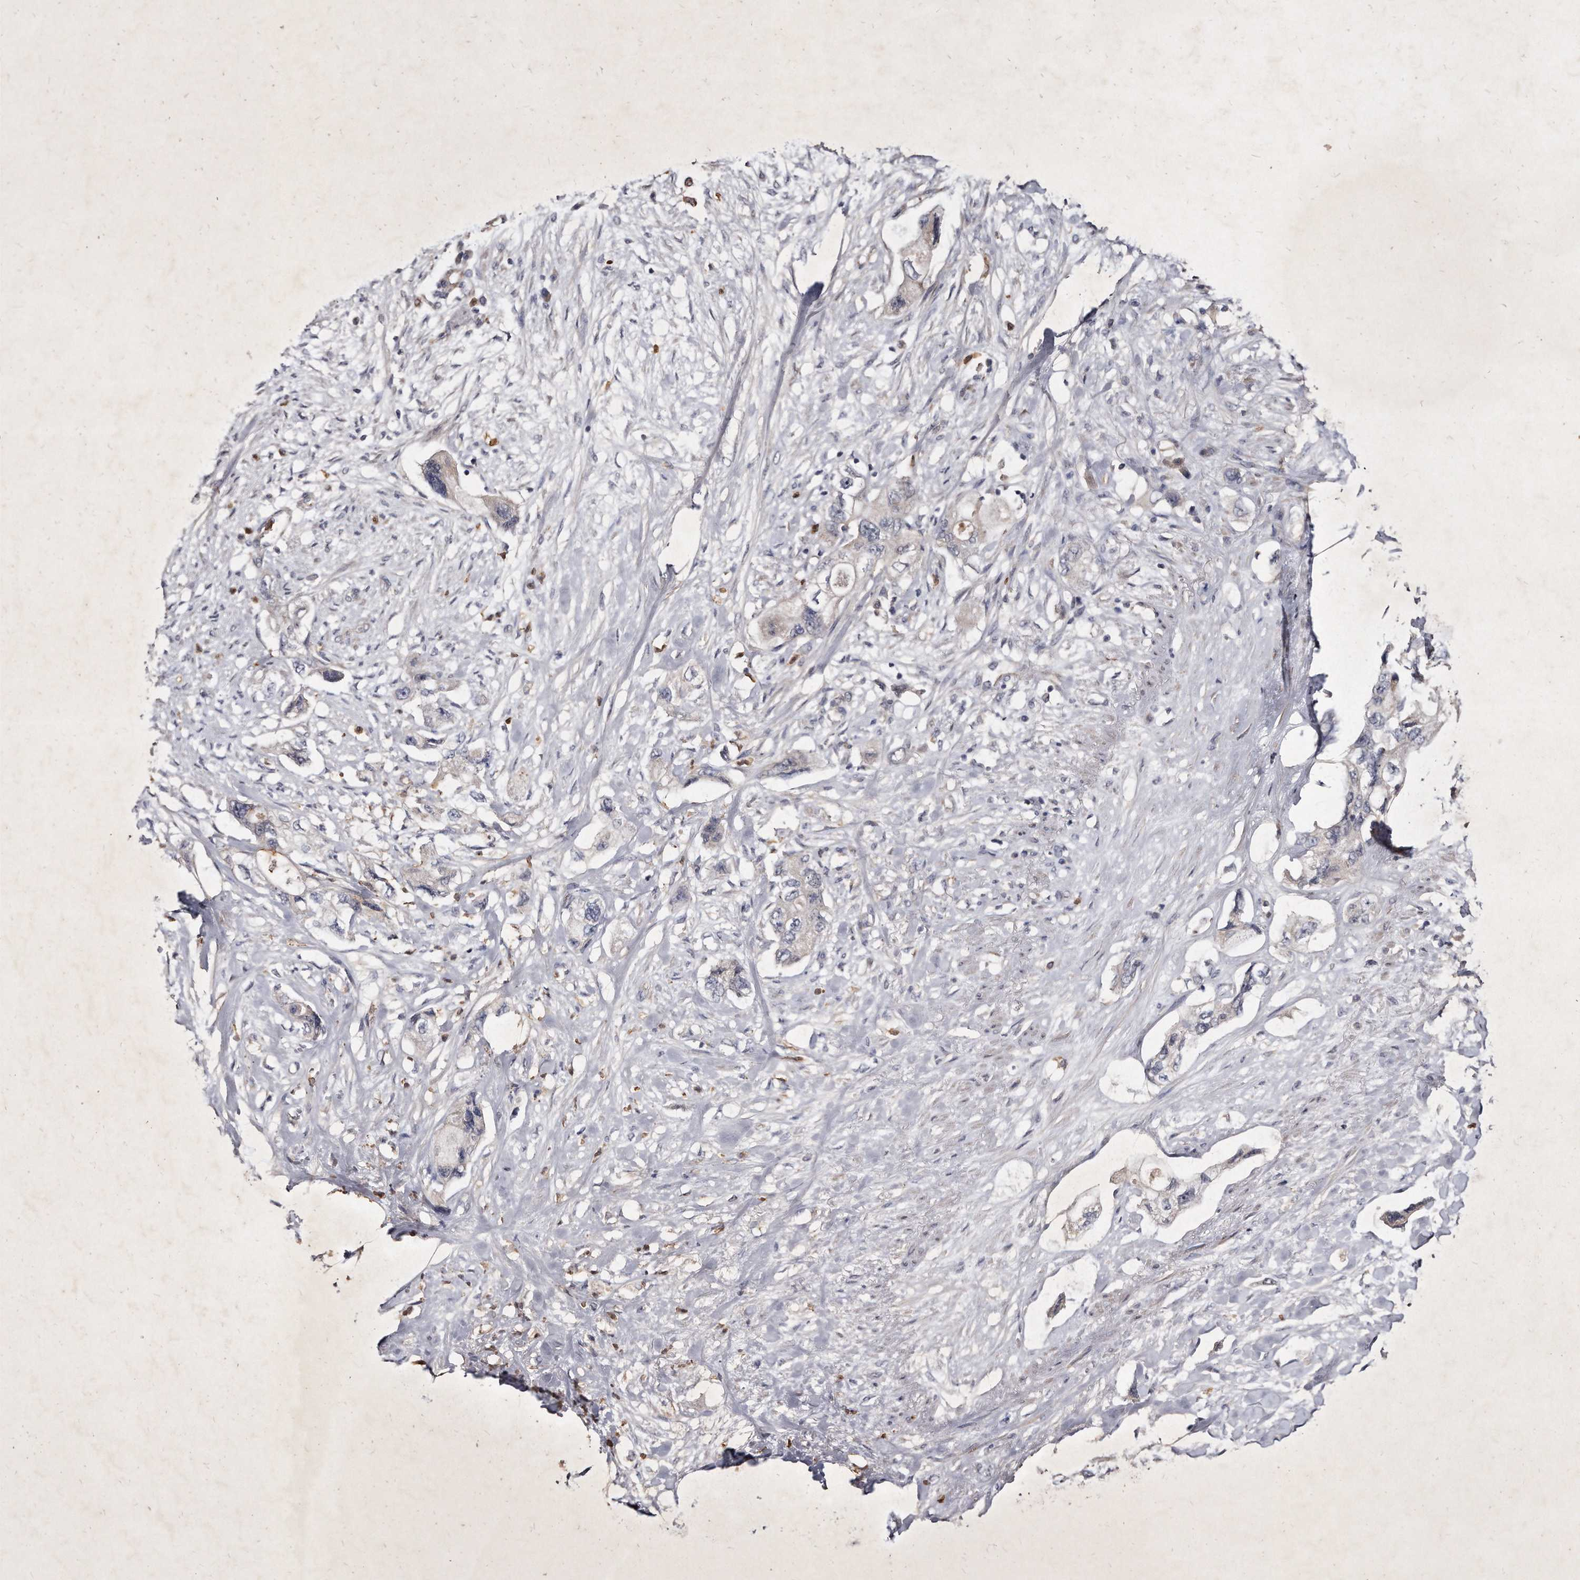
{"staining": {"intensity": "negative", "quantity": "none", "location": "none"}, "tissue": "pancreatic cancer", "cell_type": "Tumor cells", "image_type": "cancer", "snomed": [{"axis": "morphology", "description": "Adenocarcinoma, NOS"}, {"axis": "topography", "description": "Pancreas"}], "caption": "Tumor cells are negative for brown protein staining in adenocarcinoma (pancreatic). The staining was performed using DAB (3,3'-diaminobenzidine) to visualize the protein expression in brown, while the nuclei were stained in blue with hematoxylin (Magnification: 20x).", "gene": "KLHDC3", "patient": {"sex": "female", "age": 73}}